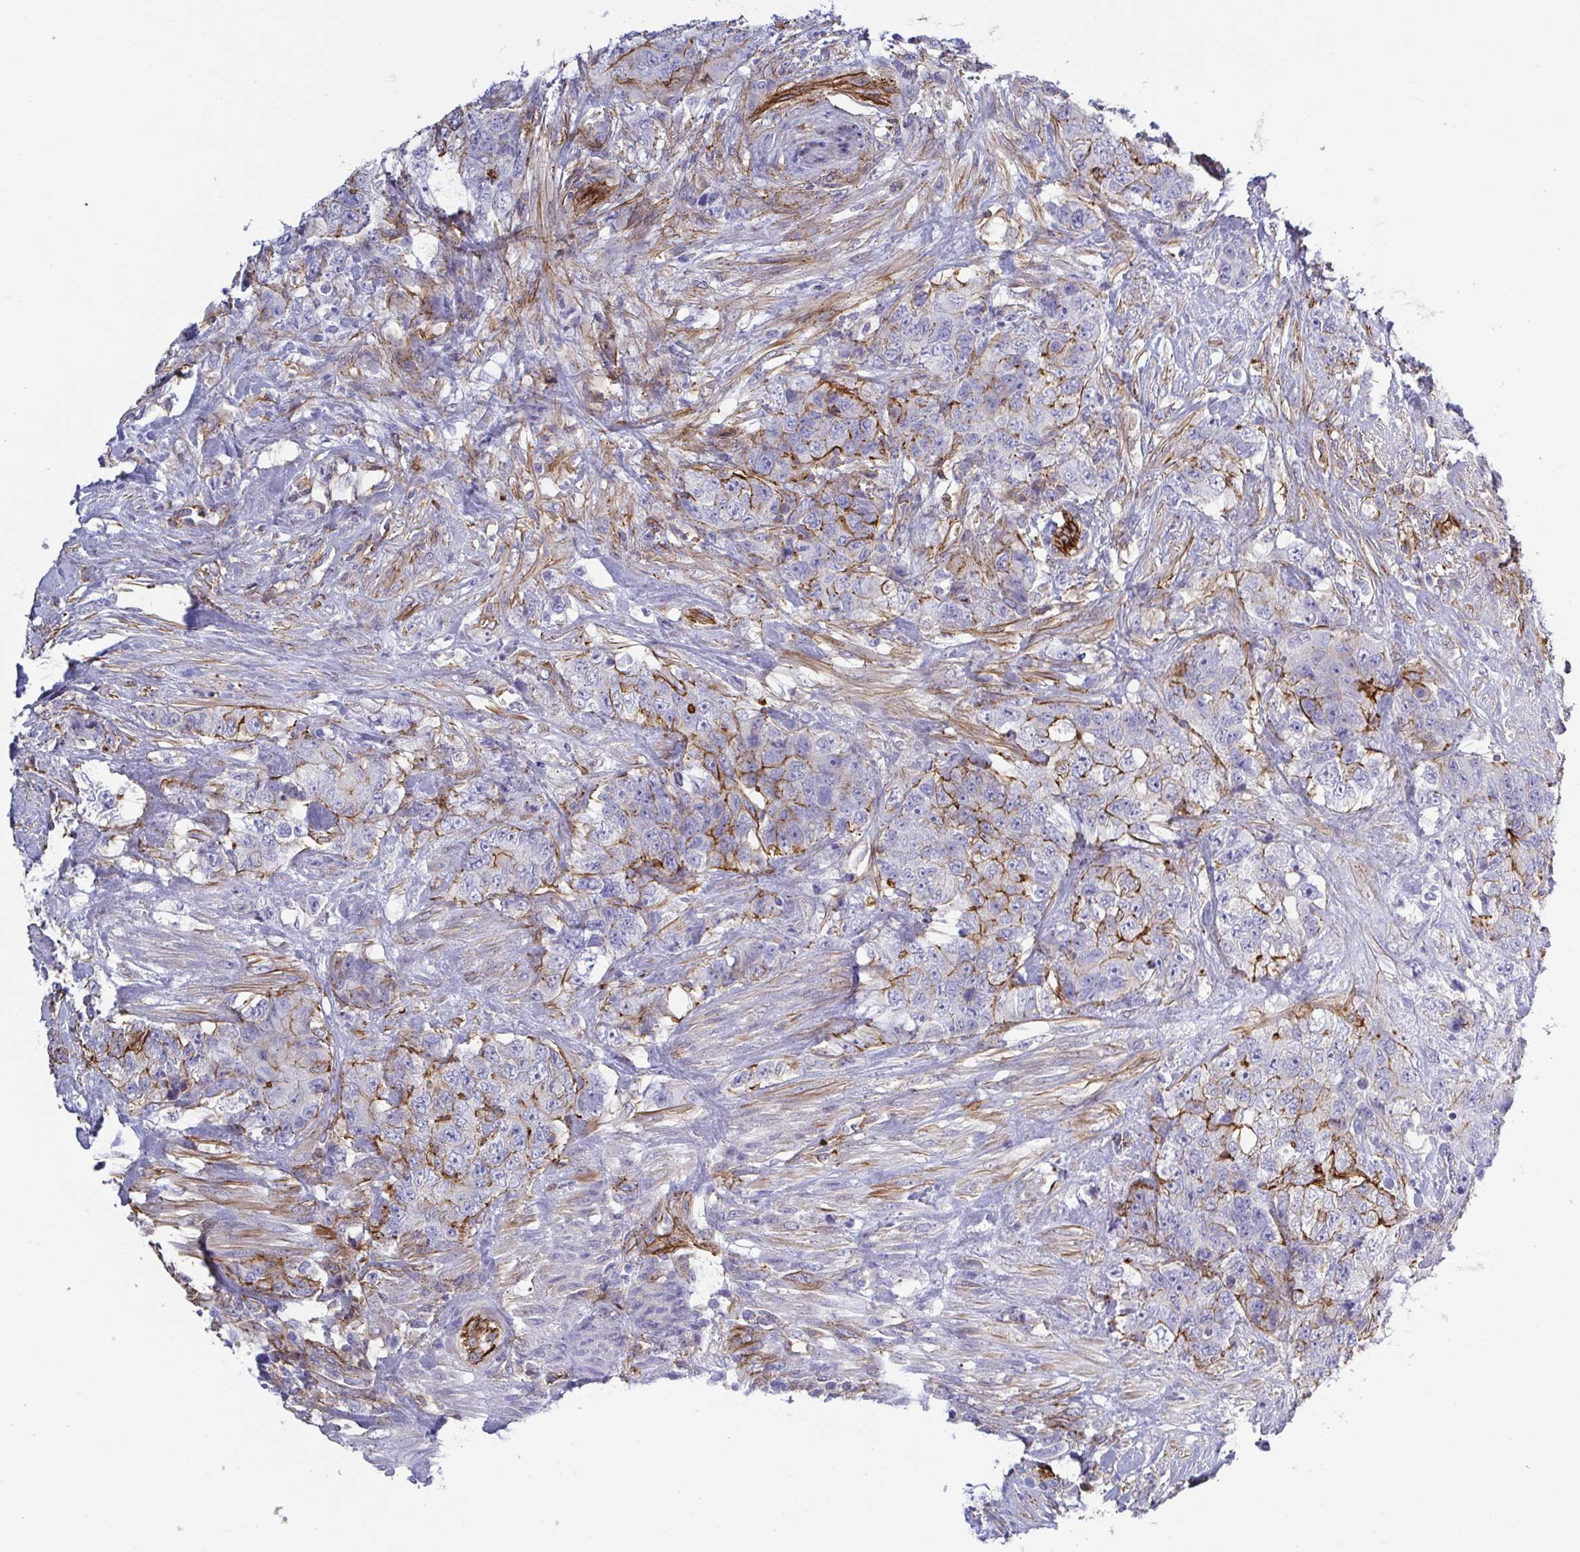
{"staining": {"intensity": "moderate", "quantity": "25%-75%", "location": "cytoplasmic/membranous"}, "tissue": "urothelial cancer", "cell_type": "Tumor cells", "image_type": "cancer", "snomed": [{"axis": "morphology", "description": "Urothelial carcinoma, High grade"}, {"axis": "topography", "description": "Urinary bladder"}], "caption": "High-magnification brightfield microscopy of urothelial cancer stained with DAB (brown) and counterstained with hematoxylin (blue). tumor cells exhibit moderate cytoplasmic/membranous positivity is identified in about25%-75% of cells.", "gene": "LIMA1", "patient": {"sex": "female", "age": 78}}